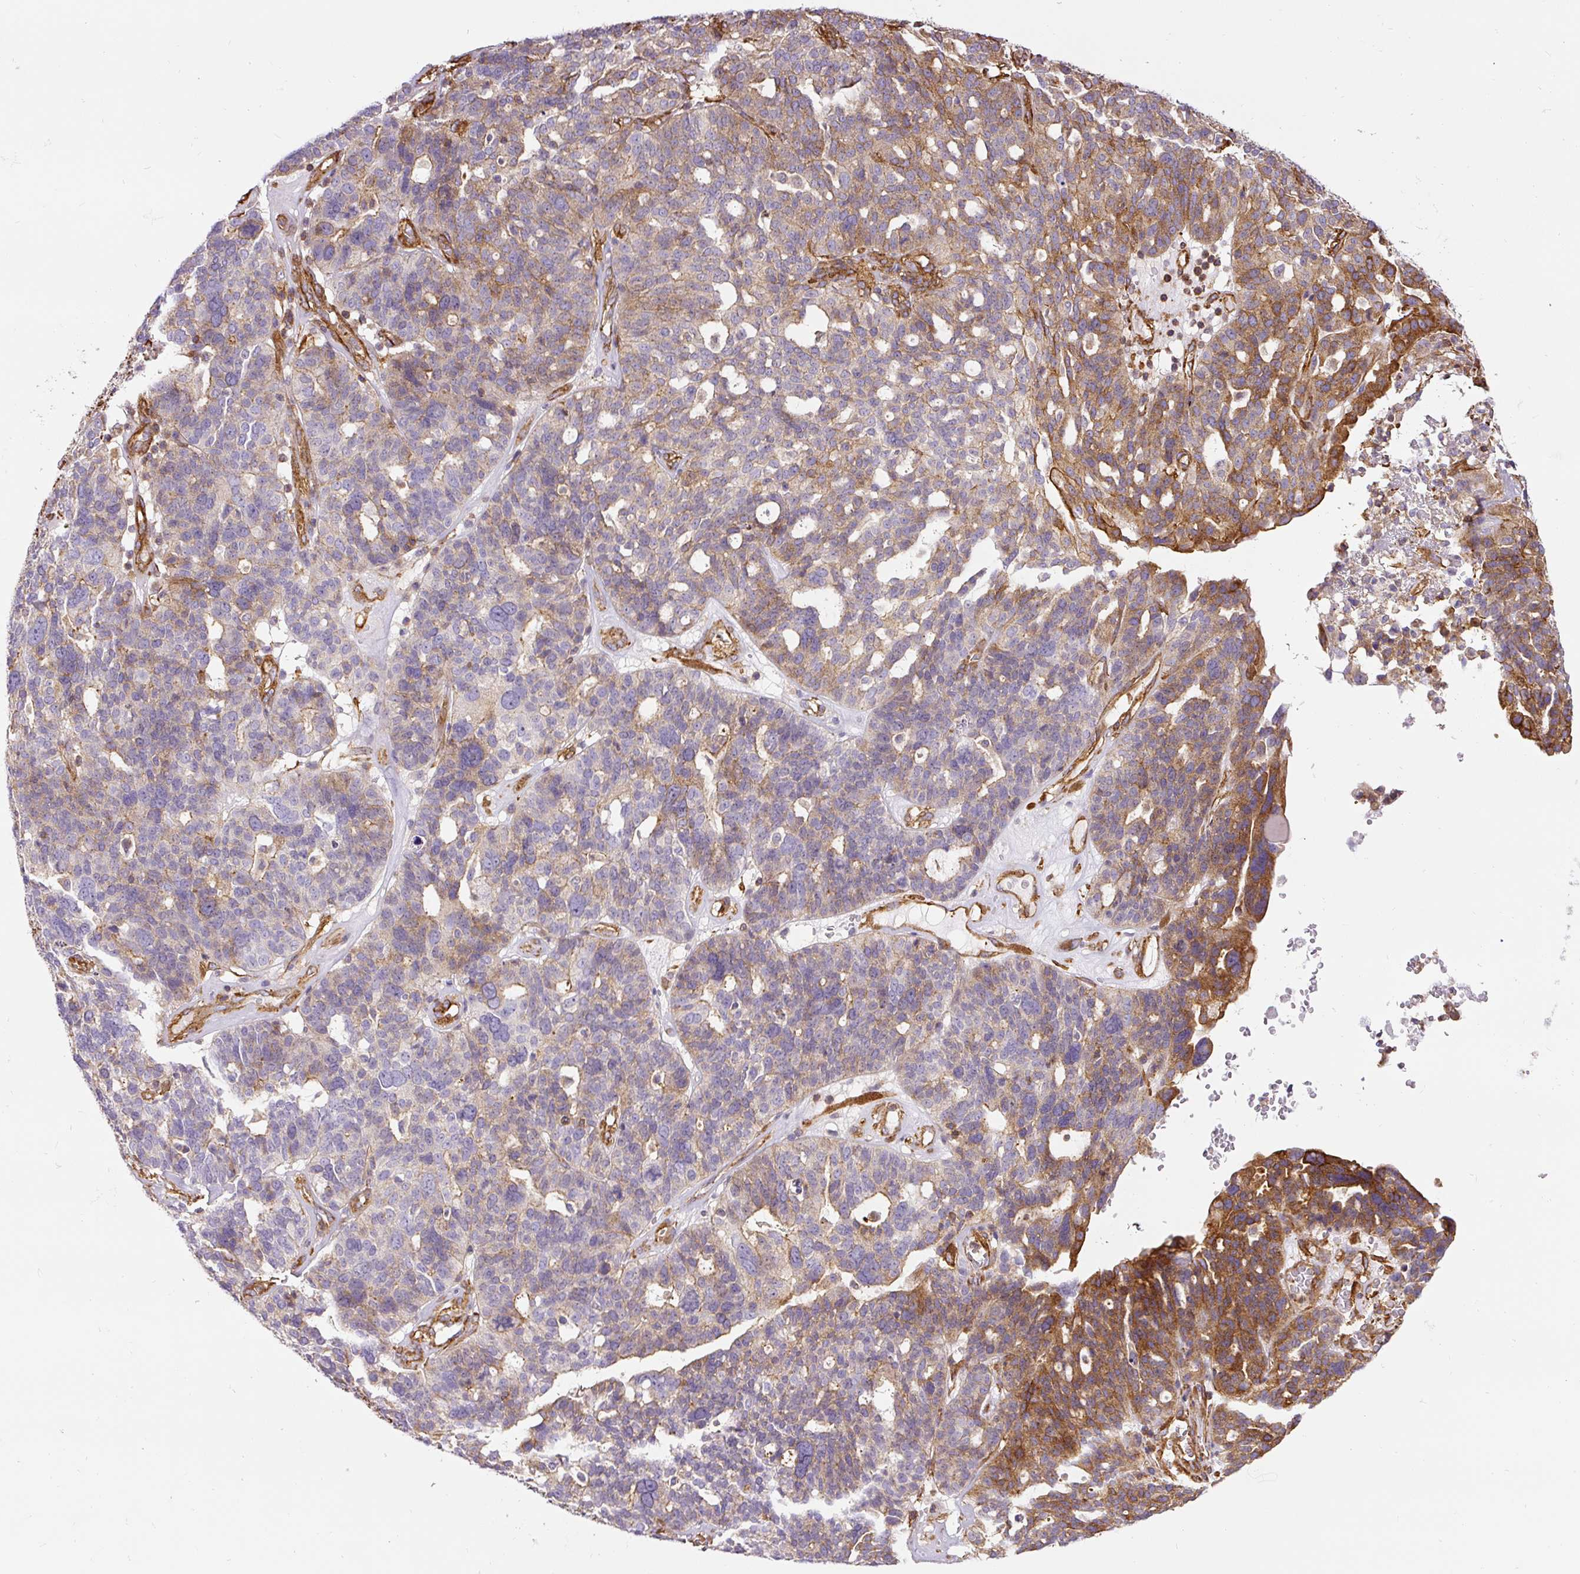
{"staining": {"intensity": "moderate", "quantity": "25%-75%", "location": "cytoplasmic/membranous"}, "tissue": "ovarian cancer", "cell_type": "Tumor cells", "image_type": "cancer", "snomed": [{"axis": "morphology", "description": "Cystadenocarcinoma, serous, NOS"}, {"axis": "topography", "description": "Ovary"}], "caption": "This photomicrograph displays ovarian serous cystadenocarcinoma stained with immunohistochemistry (IHC) to label a protein in brown. The cytoplasmic/membranous of tumor cells show moderate positivity for the protein. Nuclei are counter-stained blue.", "gene": "MYL12A", "patient": {"sex": "female", "age": 59}}